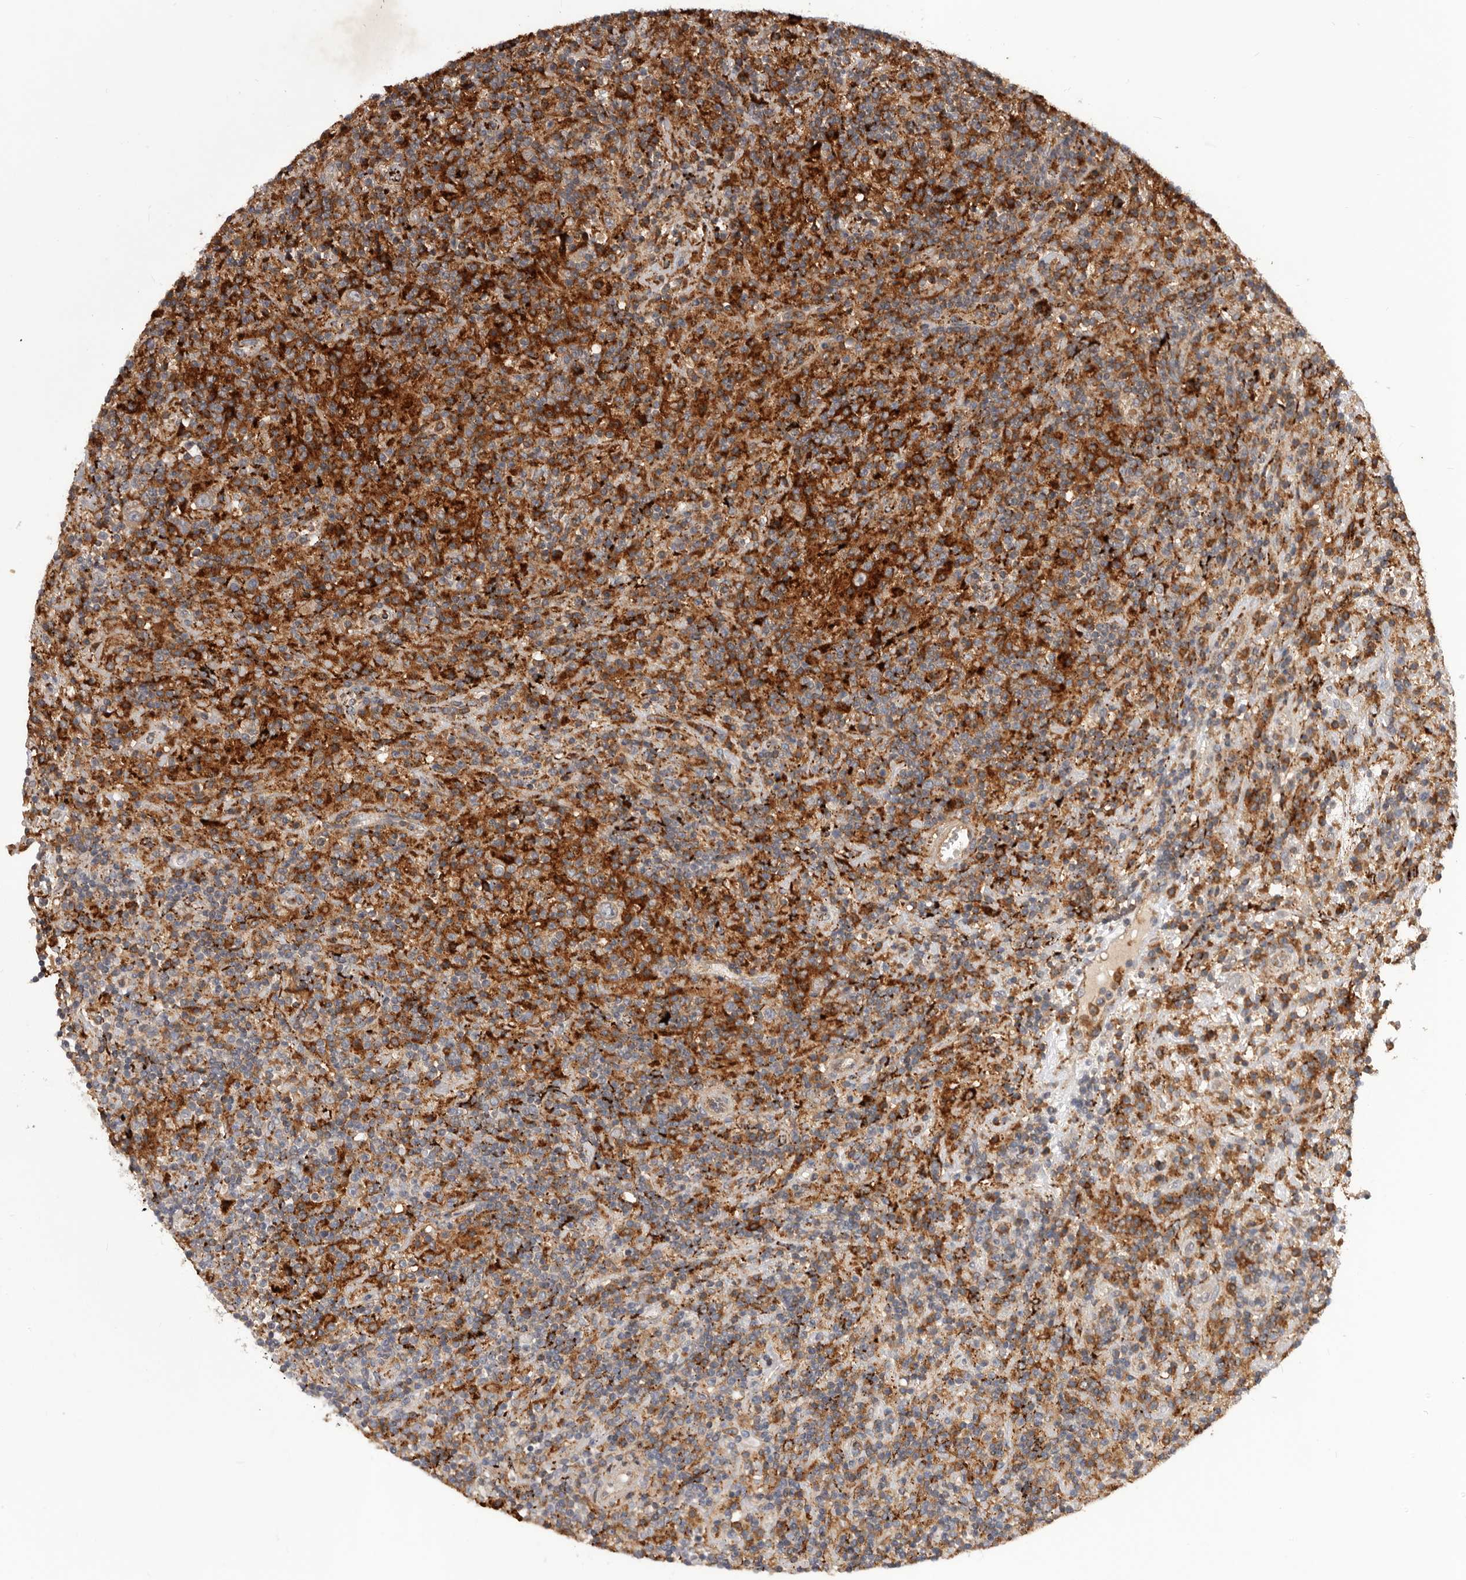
{"staining": {"intensity": "weak", "quantity": "<25%", "location": "cytoplasmic/membranous"}, "tissue": "lymphoma", "cell_type": "Tumor cells", "image_type": "cancer", "snomed": [{"axis": "morphology", "description": "Hodgkin's disease, NOS"}, {"axis": "topography", "description": "Lymph node"}], "caption": "Lymphoma stained for a protein using immunohistochemistry (IHC) shows no positivity tumor cells.", "gene": "GLIPR2", "patient": {"sex": "male", "age": 70}}